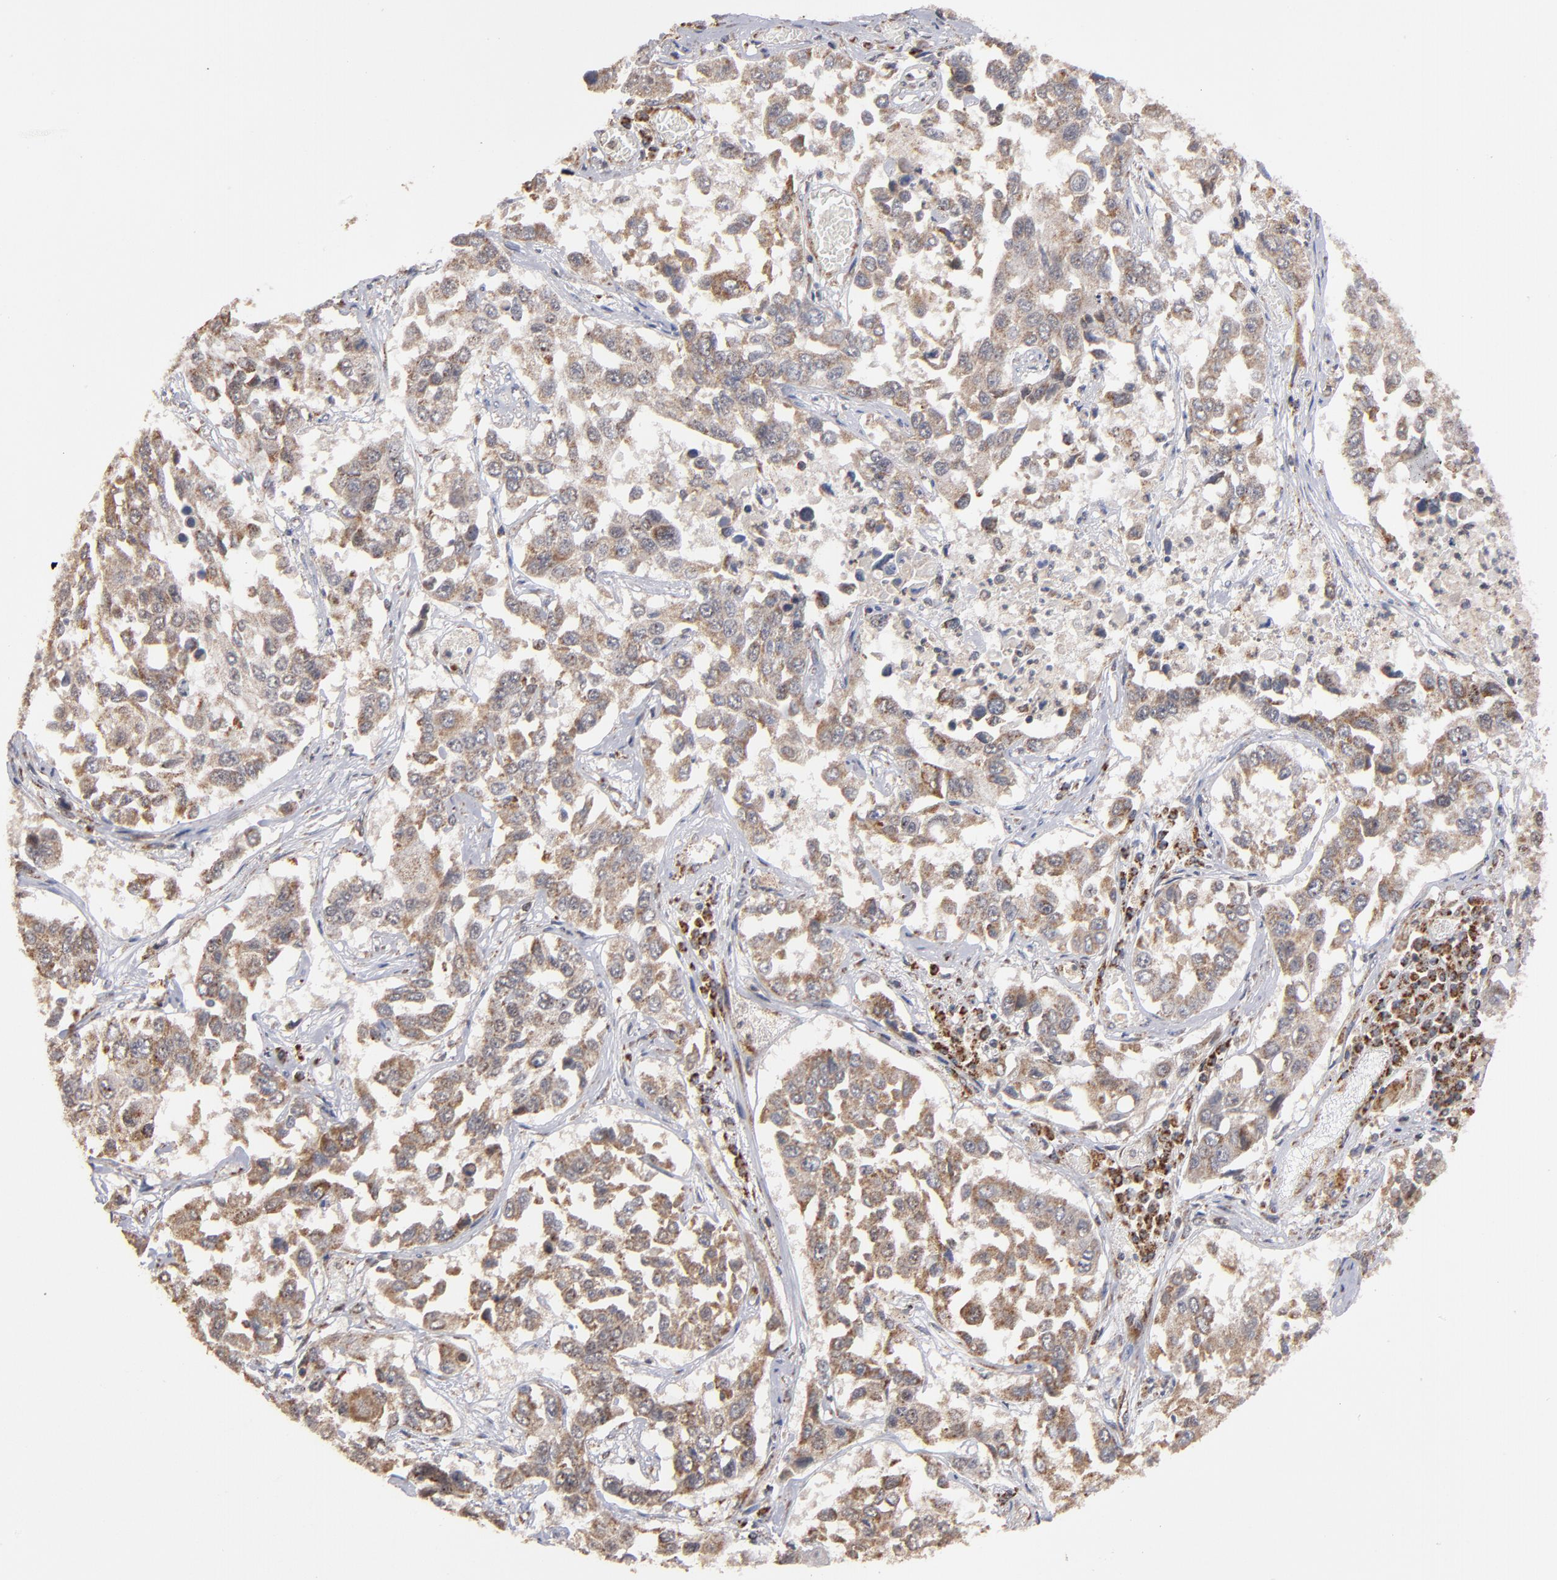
{"staining": {"intensity": "moderate", "quantity": ">75%", "location": "cytoplasmic/membranous"}, "tissue": "lung cancer", "cell_type": "Tumor cells", "image_type": "cancer", "snomed": [{"axis": "morphology", "description": "Squamous cell carcinoma, NOS"}, {"axis": "topography", "description": "Lung"}], "caption": "Brown immunohistochemical staining in human squamous cell carcinoma (lung) displays moderate cytoplasmic/membranous expression in approximately >75% of tumor cells. (Stains: DAB in brown, nuclei in blue, Microscopy: brightfield microscopy at high magnification).", "gene": "MIPOL1", "patient": {"sex": "male", "age": 71}}